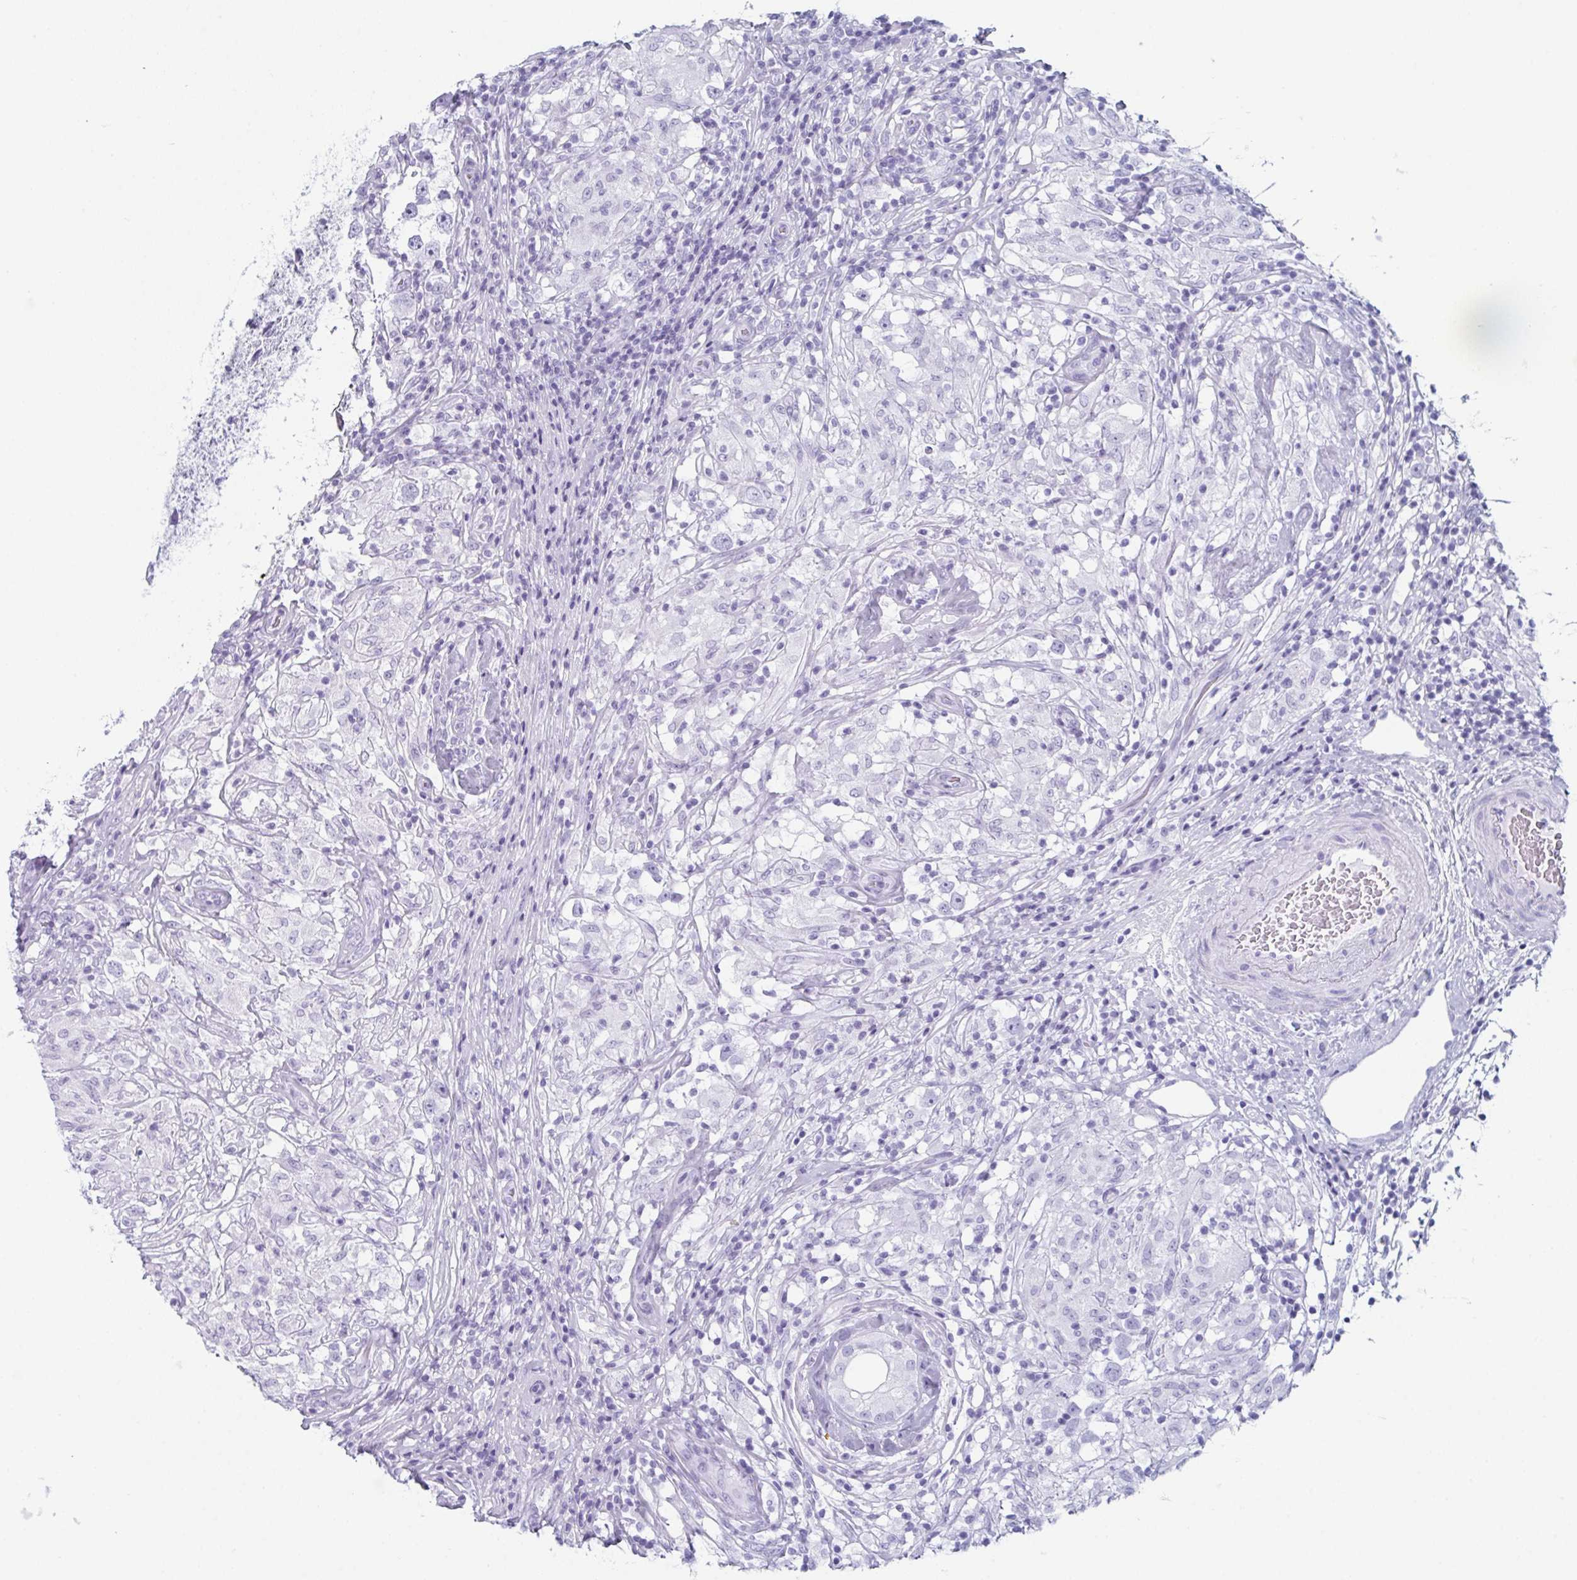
{"staining": {"intensity": "negative", "quantity": "none", "location": "none"}, "tissue": "testis cancer", "cell_type": "Tumor cells", "image_type": "cancer", "snomed": [{"axis": "morphology", "description": "Seminoma, NOS"}, {"axis": "topography", "description": "Testis"}], "caption": "Tumor cells are negative for protein expression in human testis cancer (seminoma). (DAB IHC visualized using brightfield microscopy, high magnification).", "gene": "ENKUR", "patient": {"sex": "male", "age": 46}}